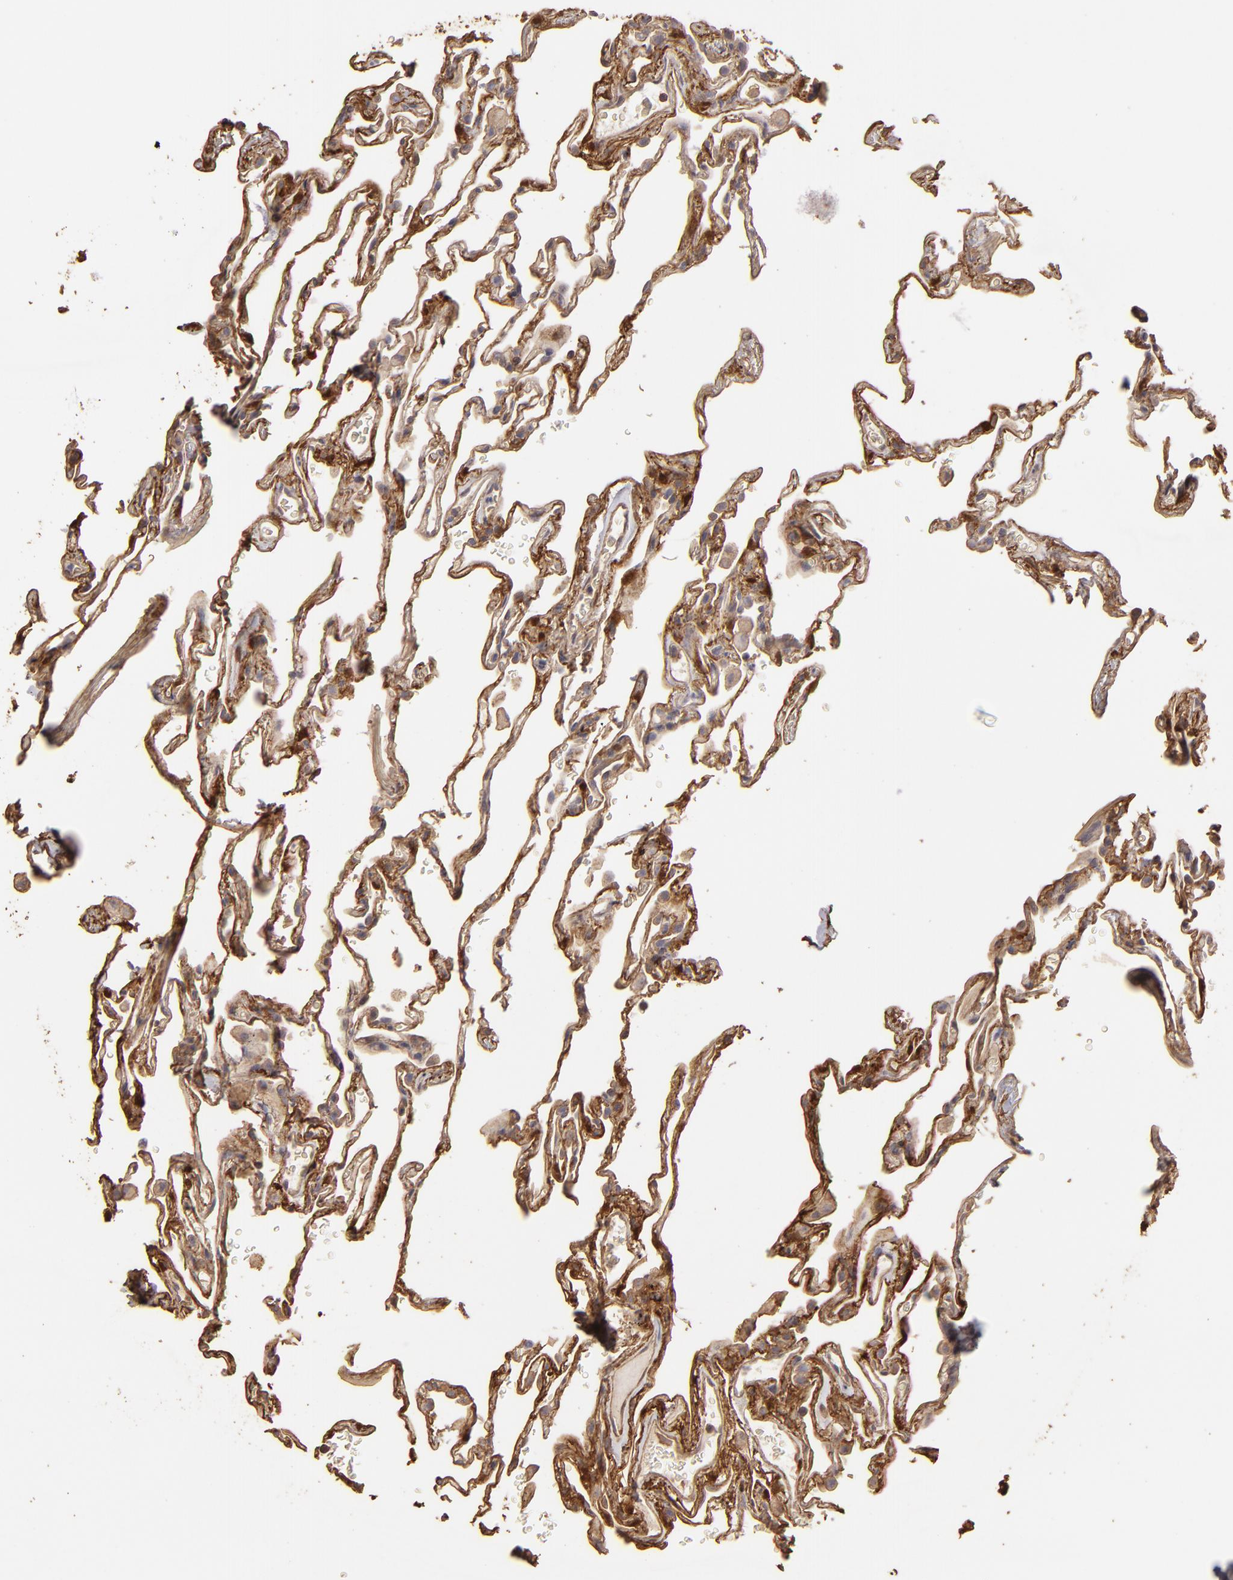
{"staining": {"intensity": "weak", "quantity": "25%-75%", "location": "cytoplasmic/membranous"}, "tissue": "lung", "cell_type": "Alveolar cells", "image_type": "normal", "snomed": [{"axis": "morphology", "description": "Normal tissue, NOS"}, {"axis": "morphology", "description": "Inflammation, NOS"}, {"axis": "topography", "description": "Lung"}], "caption": "The photomicrograph demonstrates immunohistochemical staining of unremarkable lung. There is weak cytoplasmic/membranous expression is appreciated in about 25%-75% of alveolar cells.", "gene": "HSPB6", "patient": {"sex": "male", "age": 69}}